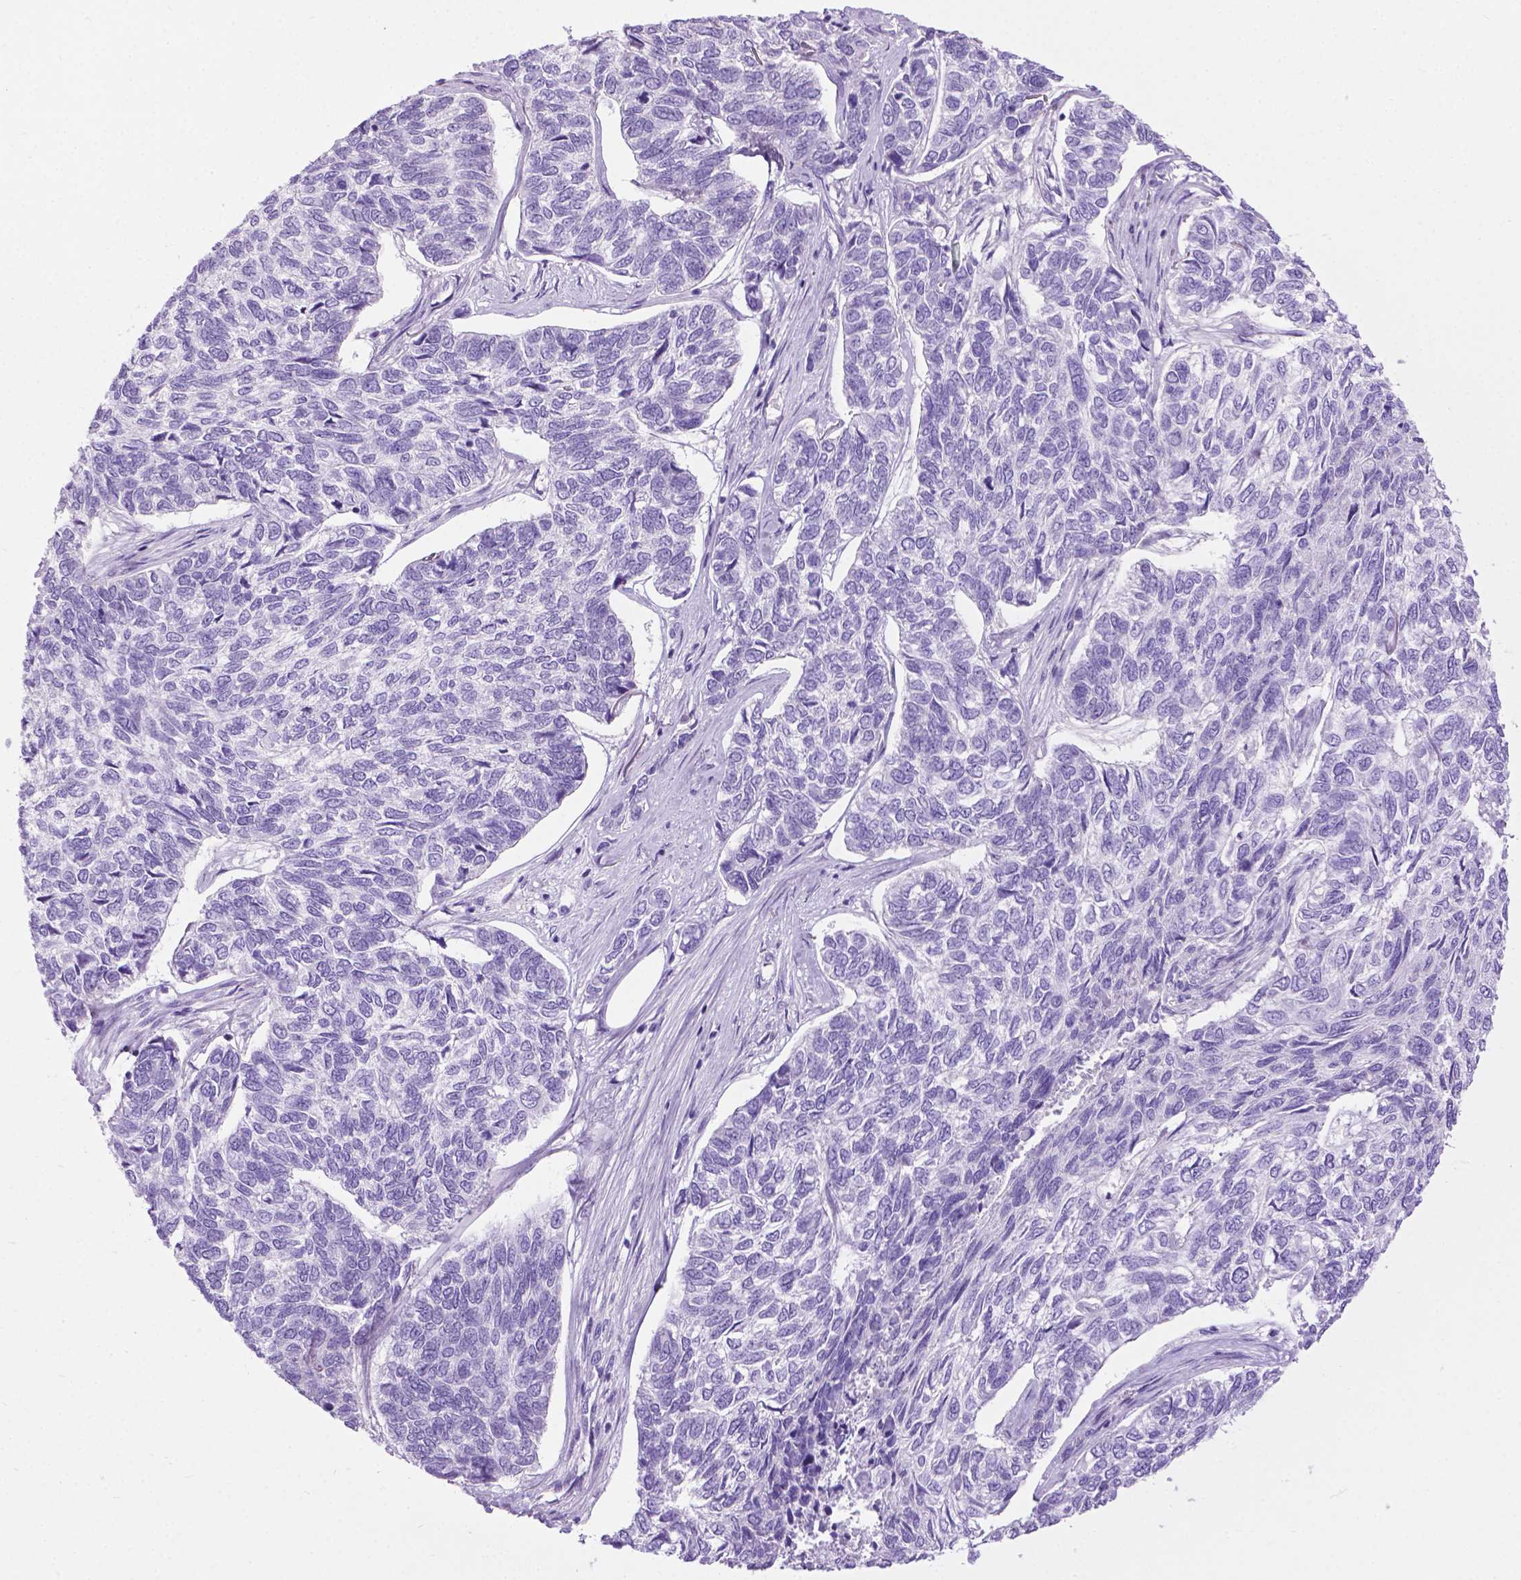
{"staining": {"intensity": "negative", "quantity": "none", "location": "none"}, "tissue": "skin cancer", "cell_type": "Tumor cells", "image_type": "cancer", "snomed": [{"axis": "morphology", "description": "Basal cell carcinoma"}, {"axis": "topography", "description": "Skin"}], "caption": "This is a histopathology image of immunohistochemistry (IHC) staining of skin cancer (basal cell carcinoma), which shows no expression in tumor cells.", "gene": "LELP1", "patient": {"sex": "female", "age": 65}}